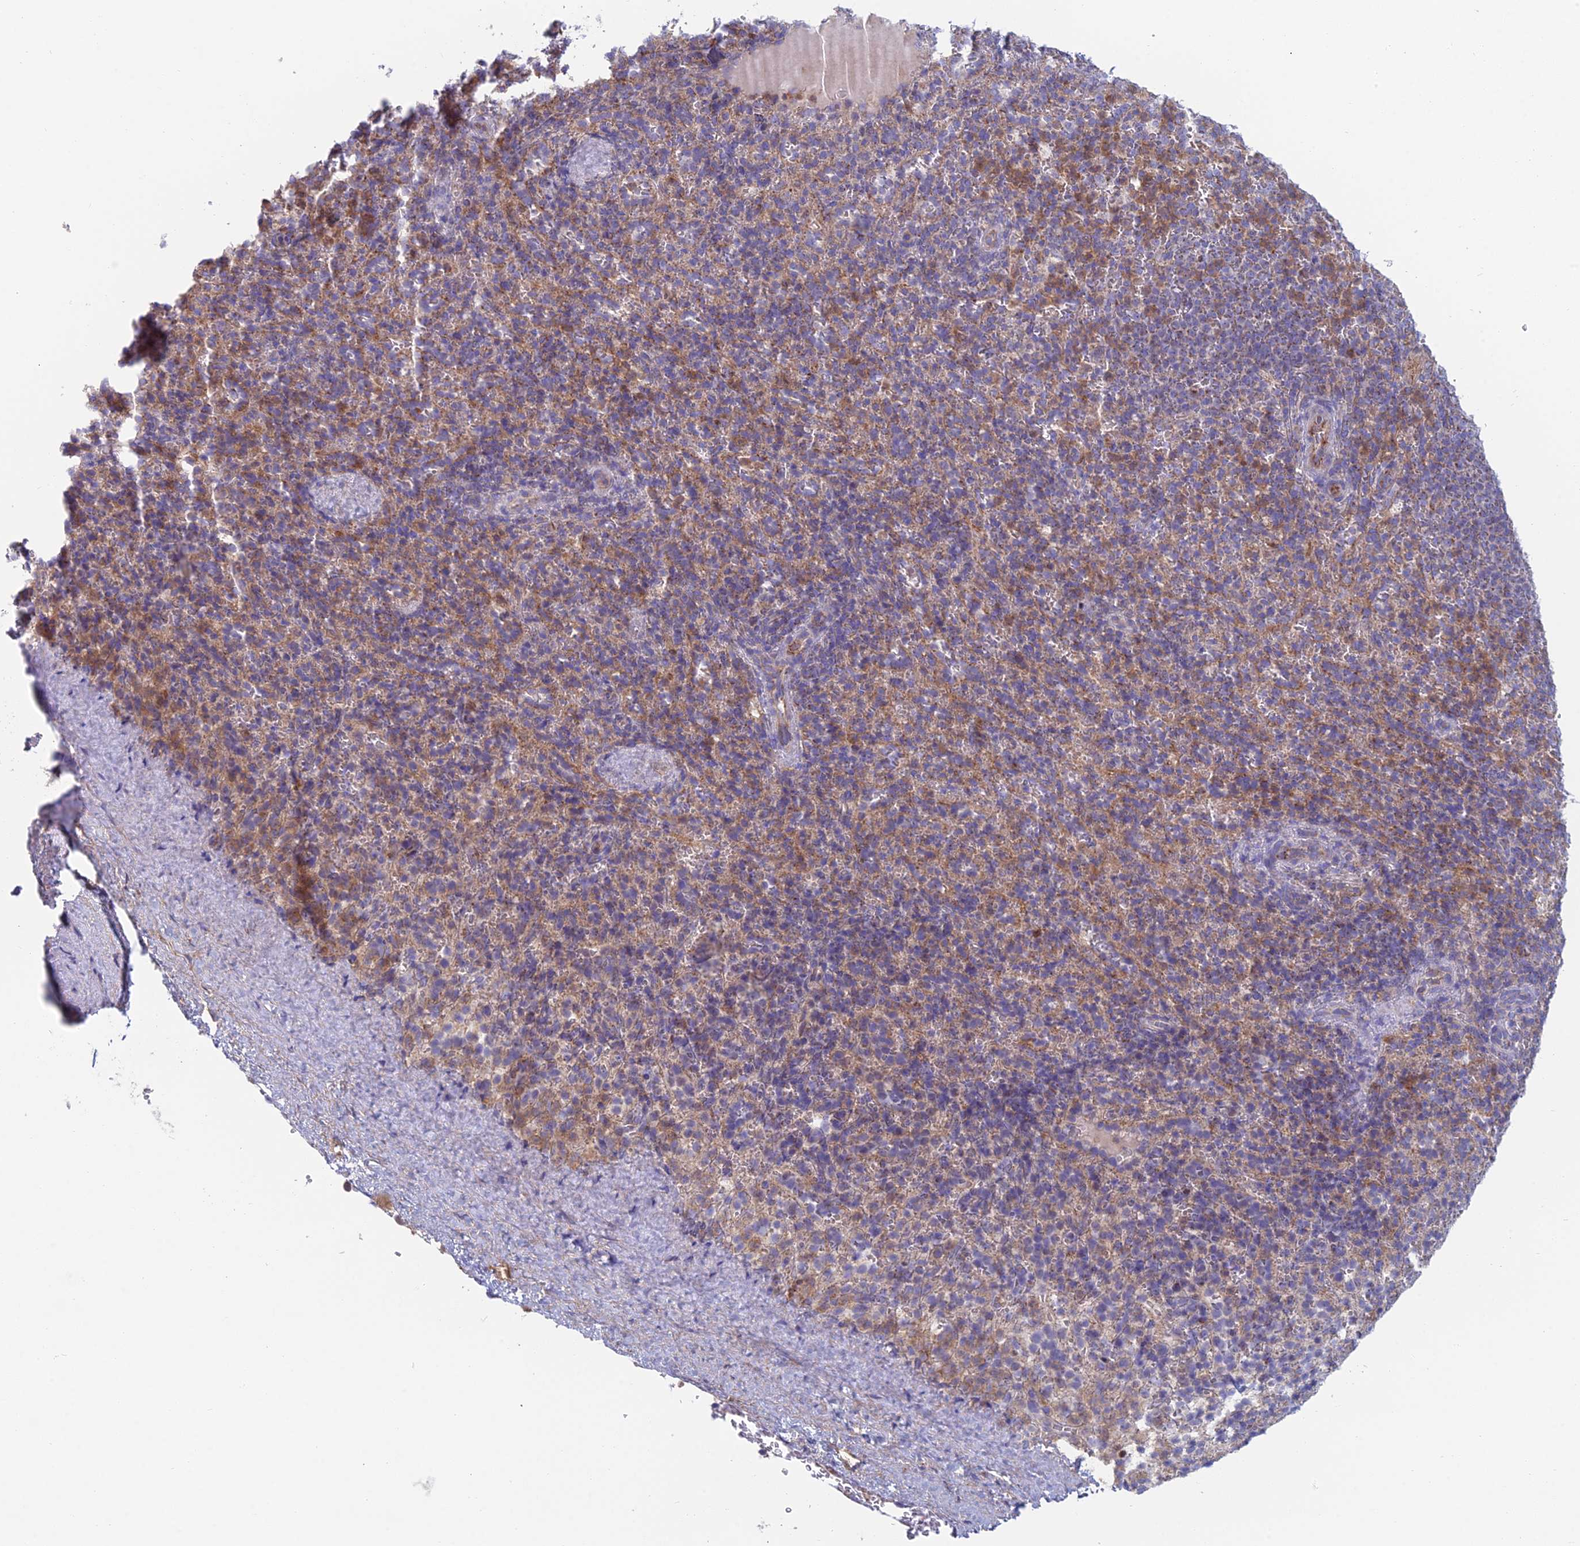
{"staining": {"intensity": "moderate", "quantity": ">75%", "location": "cytoplasmic/membranous"}, "tissue": "spleen", "cell_type": "Cells in red pulp", "image_type": "normal", "snomed": [{"axis": "morphology", "description": "Normal tissue, NOS"}, {"axis": "topography", "description": "Spleen"}], "caption": "Brown immunohistochemical staining in normal human spleen displays moderate cytoplasmic/membranous positivity in approximately >75% of cells in red pulp.", "gene": "IFTAP", "patient": {"sex": "female", "age": 21}}